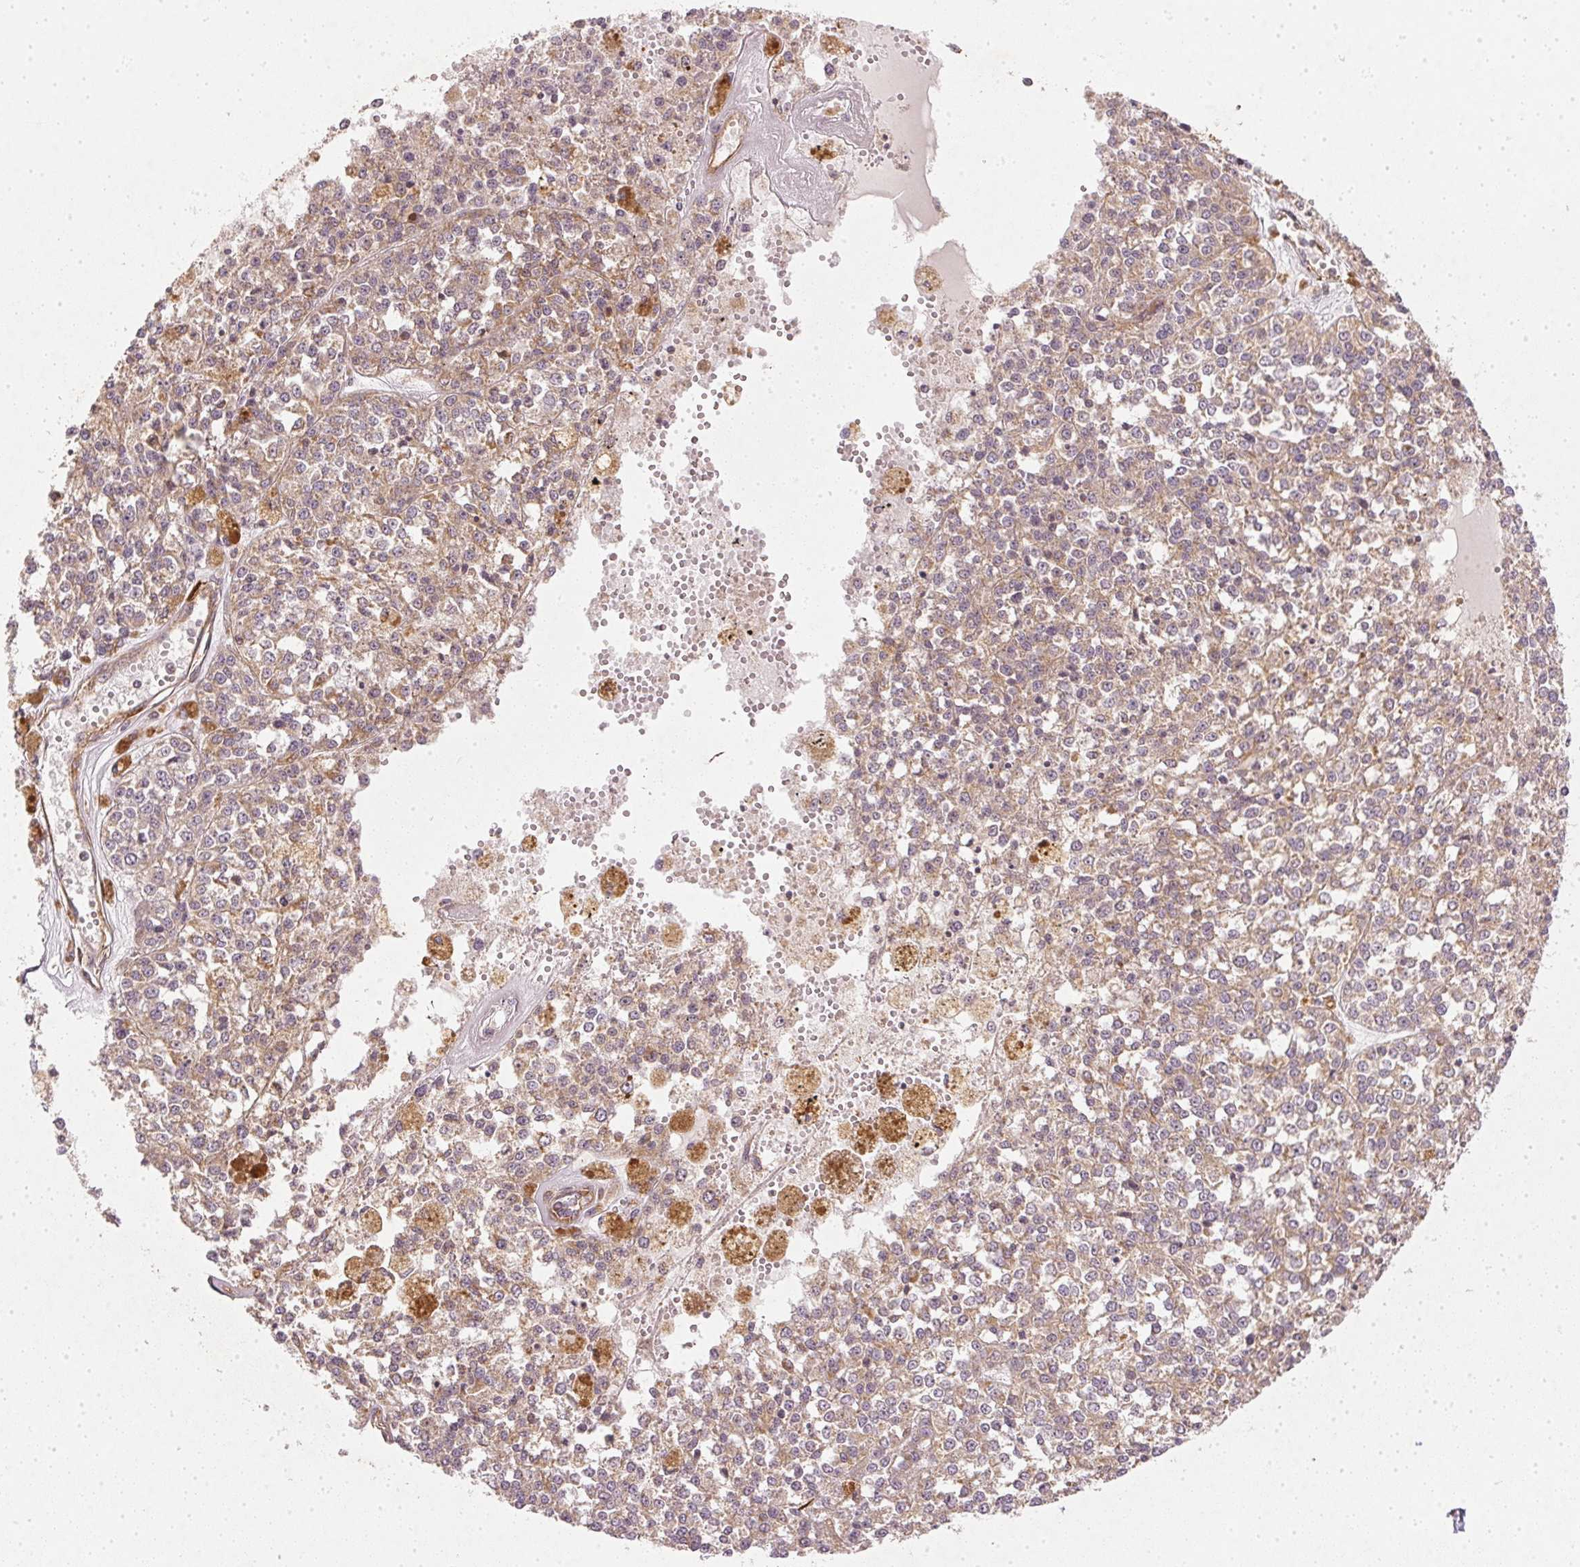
{"staining": {"intensity": "weak", "quantity": ">75%", "location": "cytoplasmic/membranous"}, "tissue": "melanoma", "cell_type": "Tumor cells", "image_type": "cancer", "snomed": [{"axis": "morphology", "description": "Malignant melanoma, Metastatic site"}, {"axis": "topography", "description": "Lymph node"}], "caption": "Immunohistochemistry (IHC) (DAB) staining of human malignant melanoma (metastatic site) exhibits weak cytoplasmic/membranous protein expression in approximately >75% of tumor cells.", "gene": "NADK2", "patient": {"sex": "female", "age": 64}}